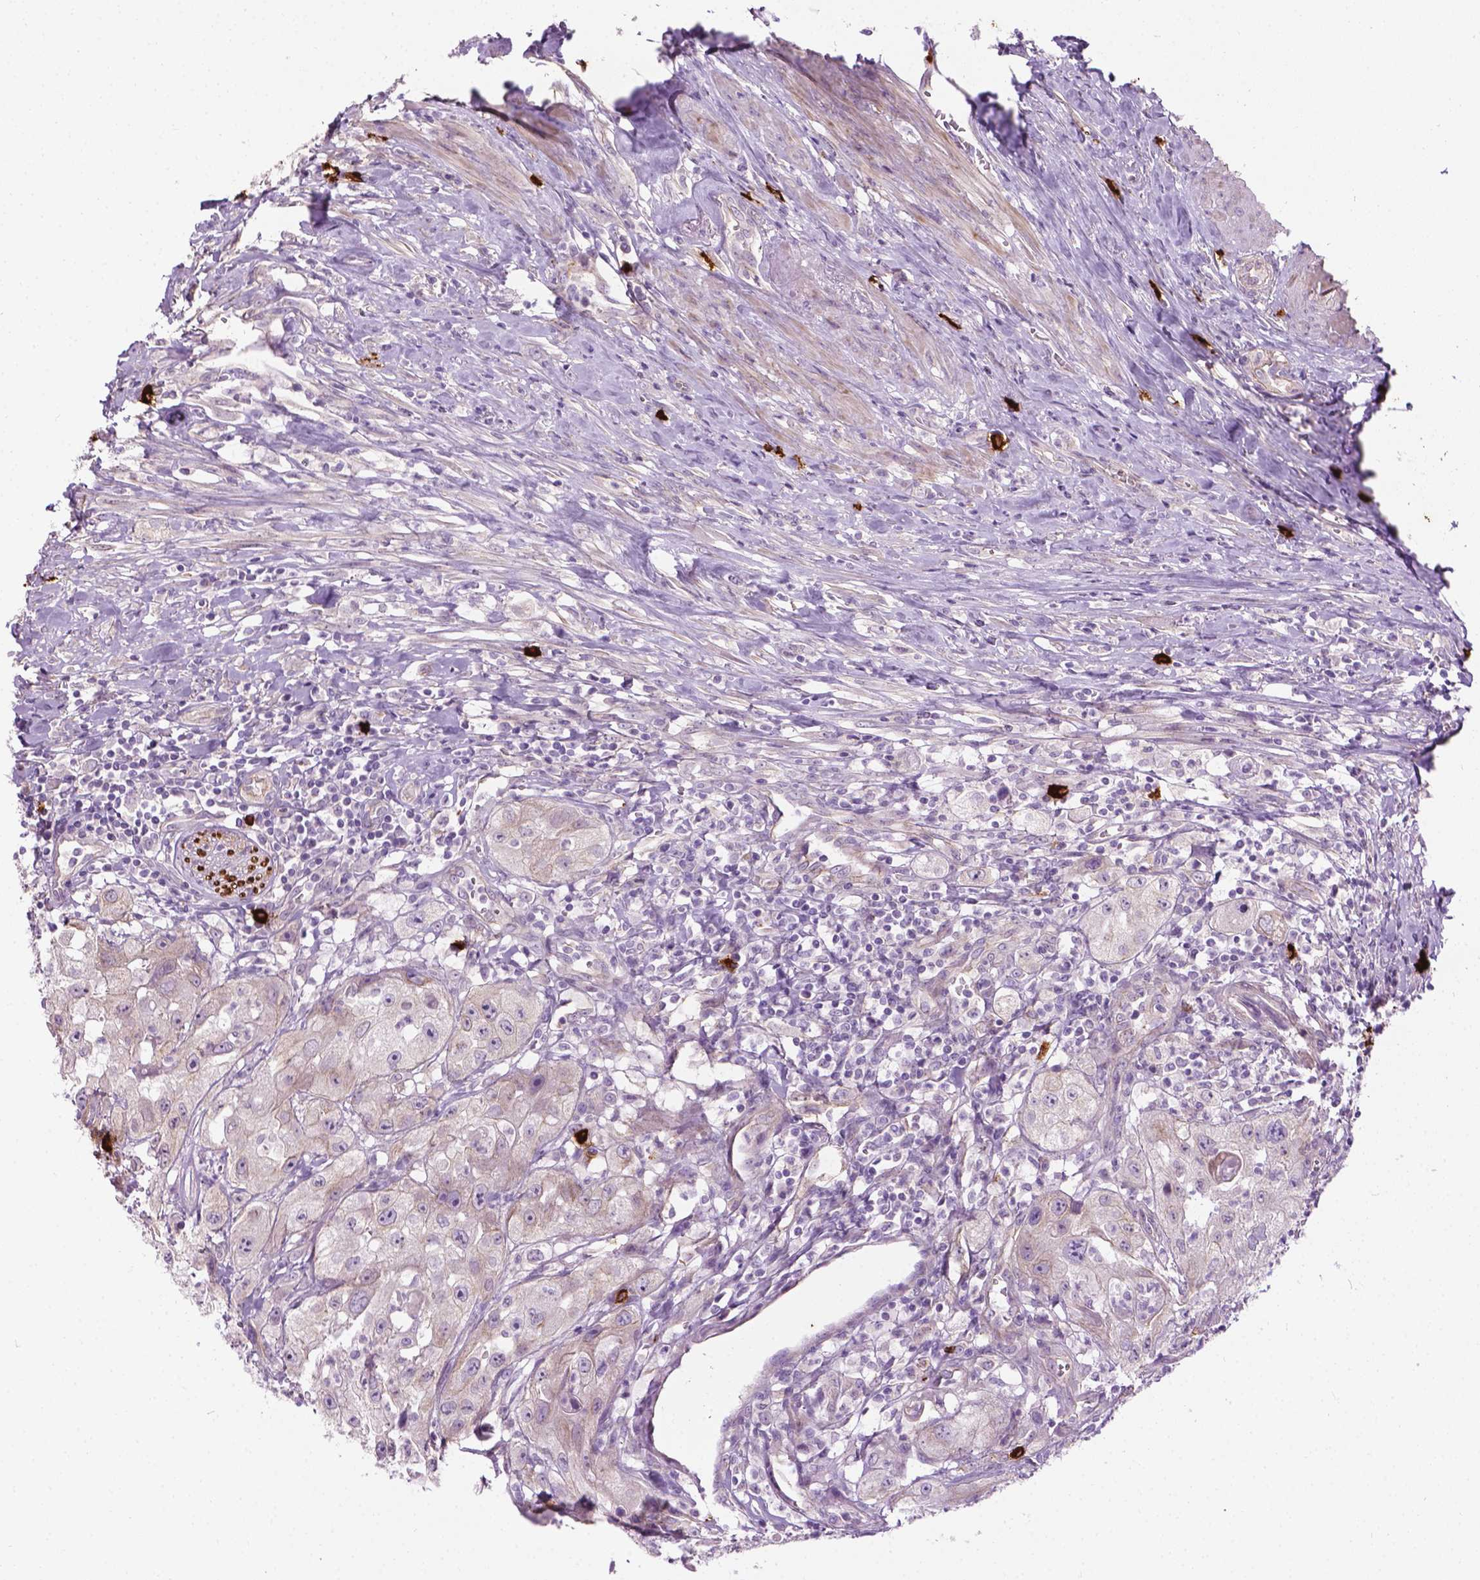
{"staining": {"intensity": "weak", "quantity": "<25%", "location": "cytoplasmic/membranous"}, "tissue": "urothelial cancer", "cell_type": "Tumor cells", "image_type": "cancer", "snomed": [{"axis": "morphology", "description": "Urothelial carcinoma, High grade"}, {"axis": "topography", "description": "Urinary bladder"}], "caption": "Tumor cells show no significant staining in high-grade urothelial carcinoma.", "gene": "SPECC1L", "patient": {"sex": "male", "age": 79}}